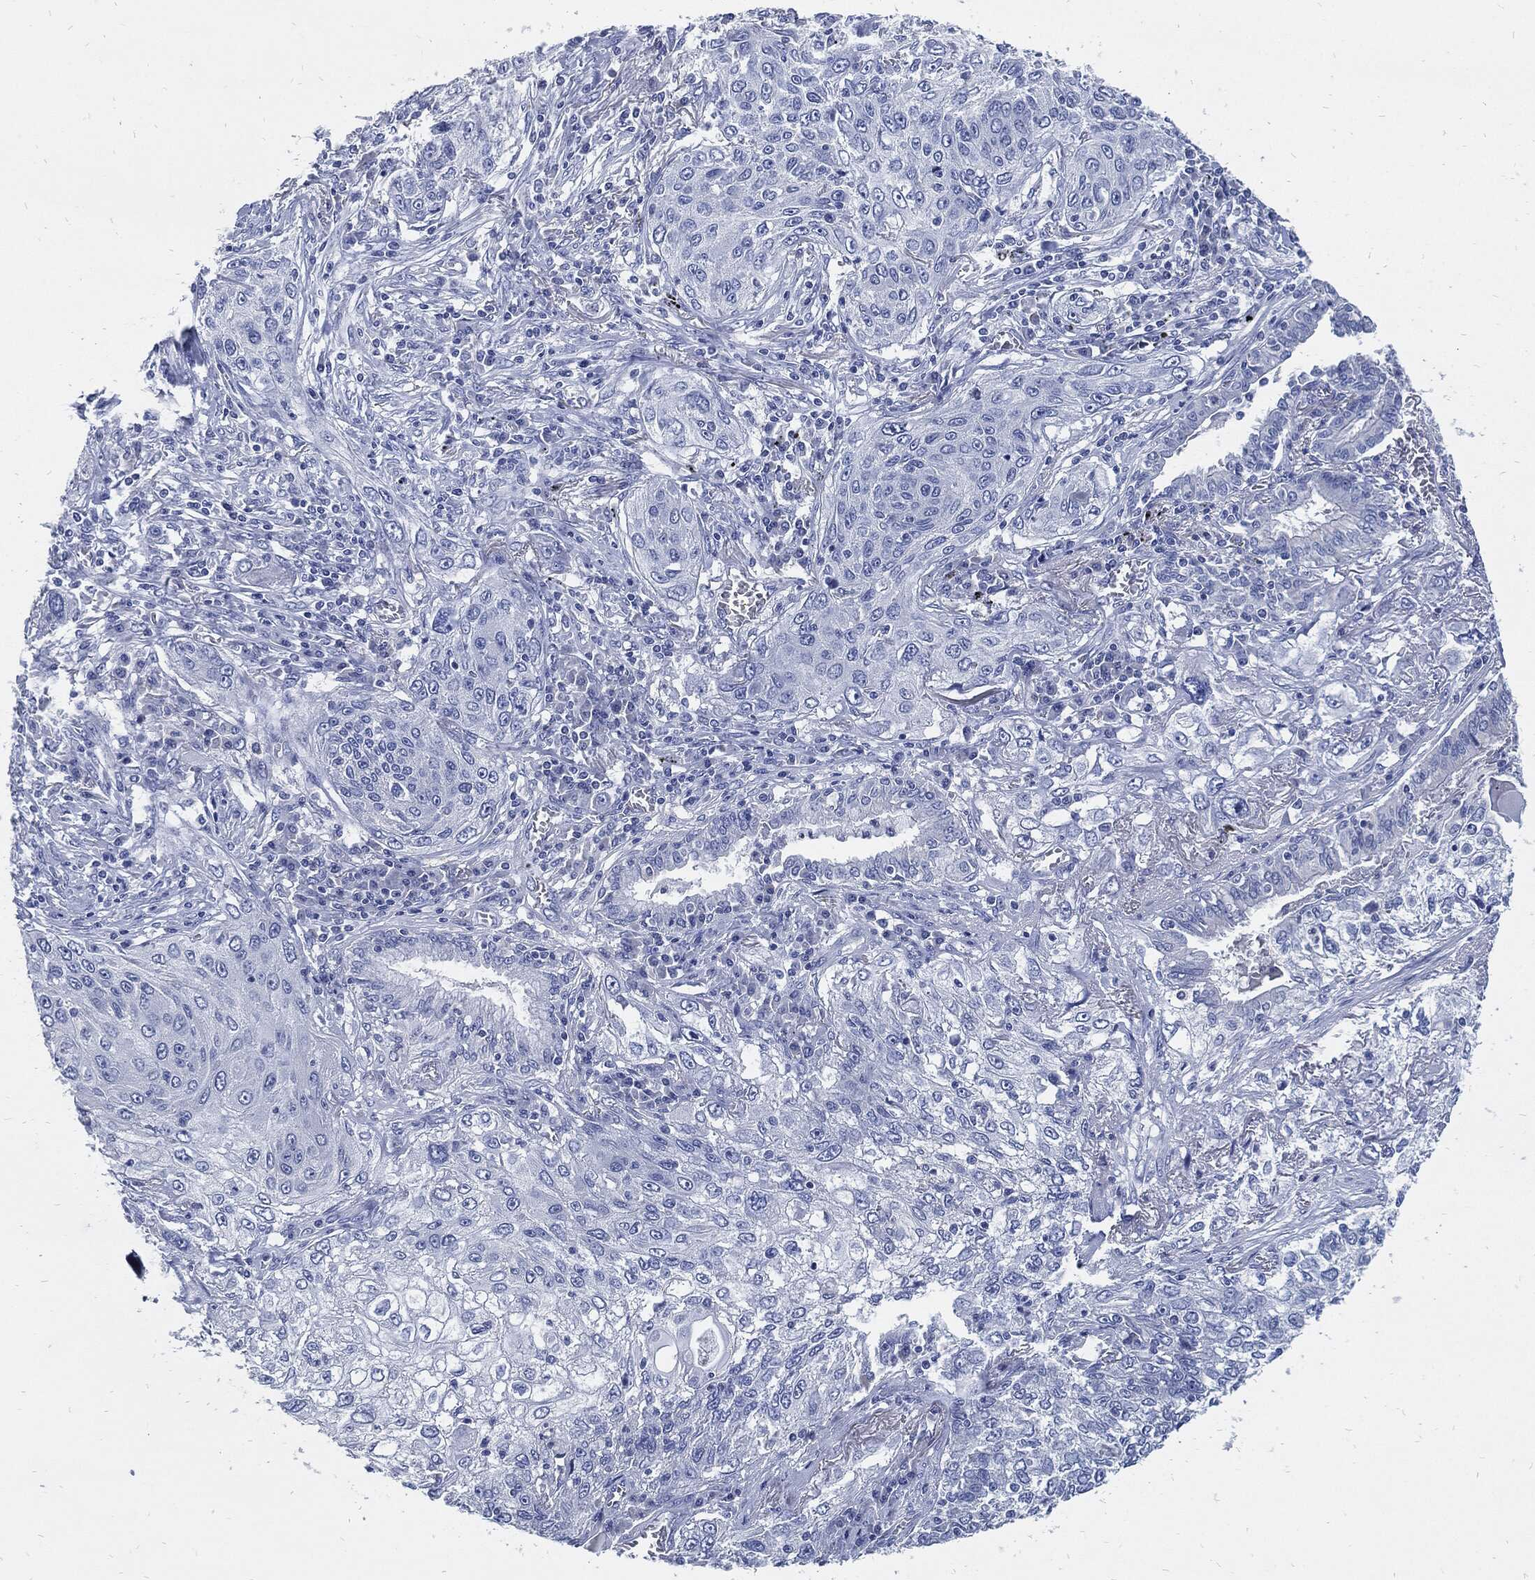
{"staining": {"intensity": "negative", "quantity": "none", "location": "none"}, "tissue": "lung cancer", "cell_type": "Tumor cells", "image_type": "cancer", "snomed": [{"axis": "morphology", "description": "Squamous cell carcinoma, NOS"}, {"axis": "topography", "description": "Lung"}], "caption": "IHC photomicrograph of neoplastic tissue: human lung squamous cell carcinoma stained with DAB (3,3'-diaminobenzidine) shows no significant protein staining in tumor cells.", "gene": "FABP4", "patient": {"sex": "female", "age": 69}}